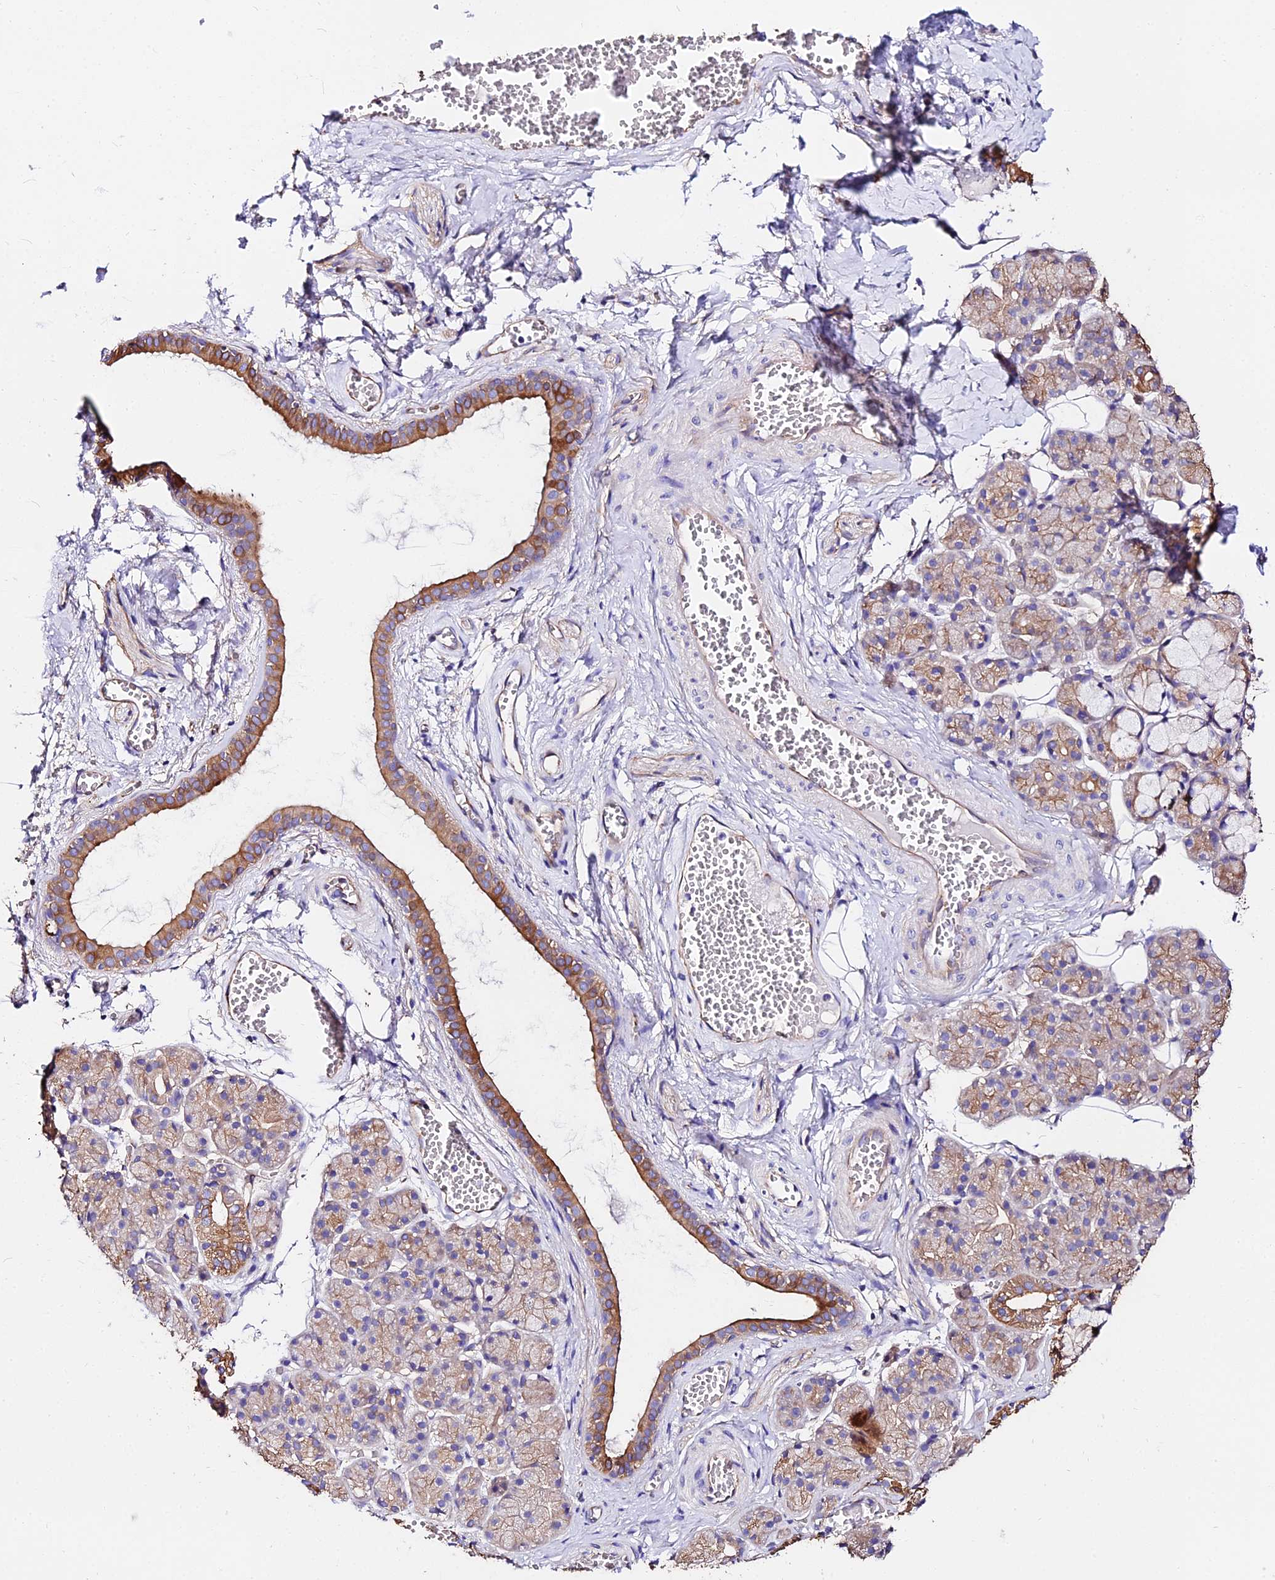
{"staining": {"intensity": "moderate", "quantity": "25%-75%", "location": "cytoplasmic/membranous"}, "tissue": "salivary gland", "cell_type": "Glandular cells", "image_type": "normal", "snomed": [{"axis": "morphology", "description": "Normal tissue, NOS"}, {"axis": "topography", "description": "Salivary gland"}], "caption": "Normal salivary gland shows moderate cytoplasmic/membranous staining in about 25%-75% of glandular cells.", "gene": "DAW1", "patient": {"sex": "male", "age": 63}}